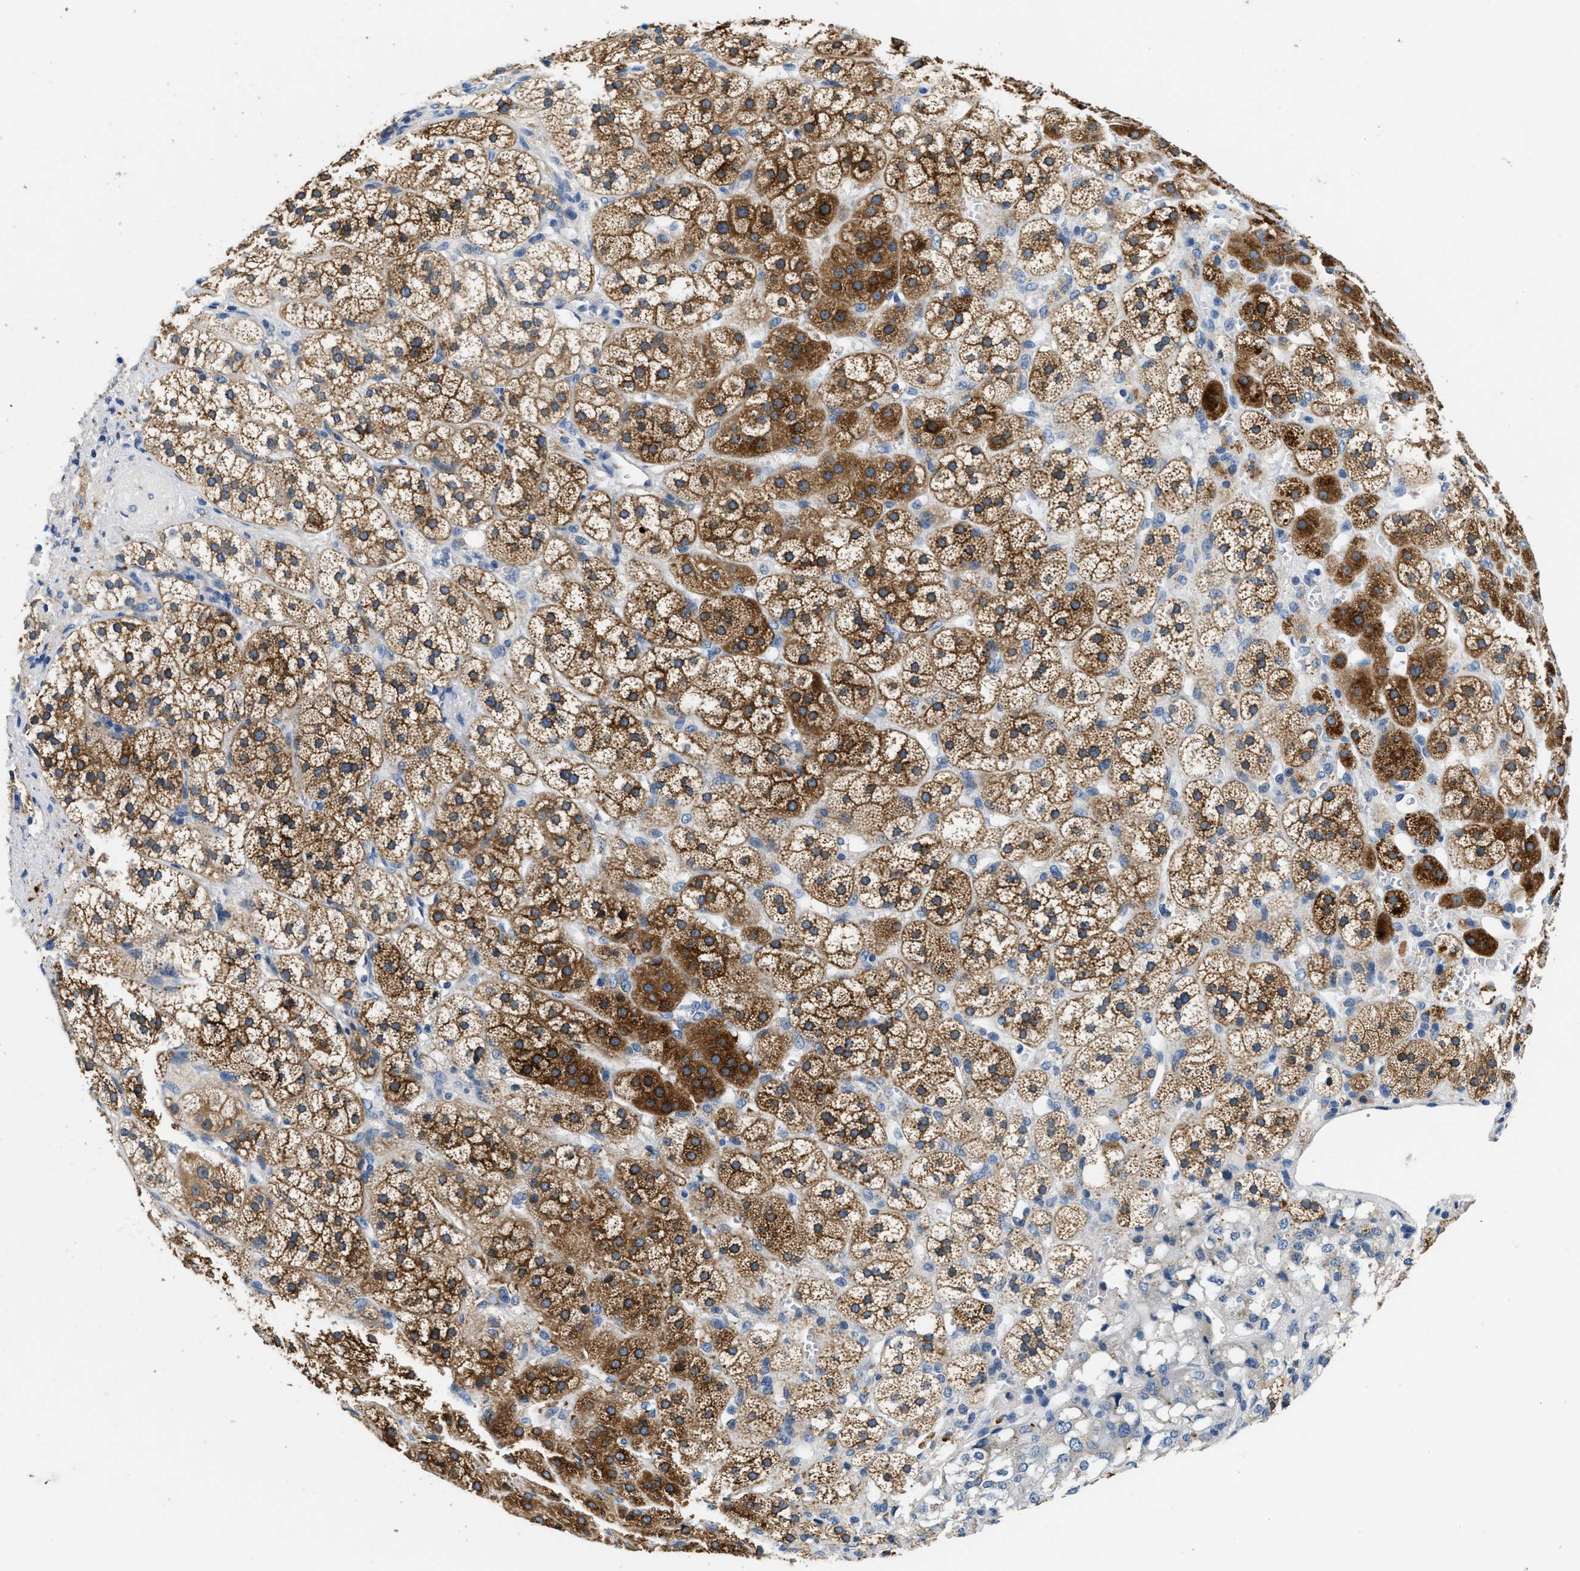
{"staining": {"intensity": "strong", "quantity": ">75%", "location": "cytoplasmic/membranous"}, "tissue": "adrenal gland", "cell_type": "Glandular cells", "image_type": "normal", "snomed": [{"axis": "morphology", "description": "Normal tissue, NOS"}, {"axis": "topography", "description": "Adrenal gland"}], "caption": "Glandular cells display high levels of strong cytoplasmic/membranous positivity in approximately >75% of cells in normal adrenal gland. (IHC, brightfield microscopy, high magnification).", "gene": "ALDH3A2", "patient": {"sex": "male", "age": 56}}